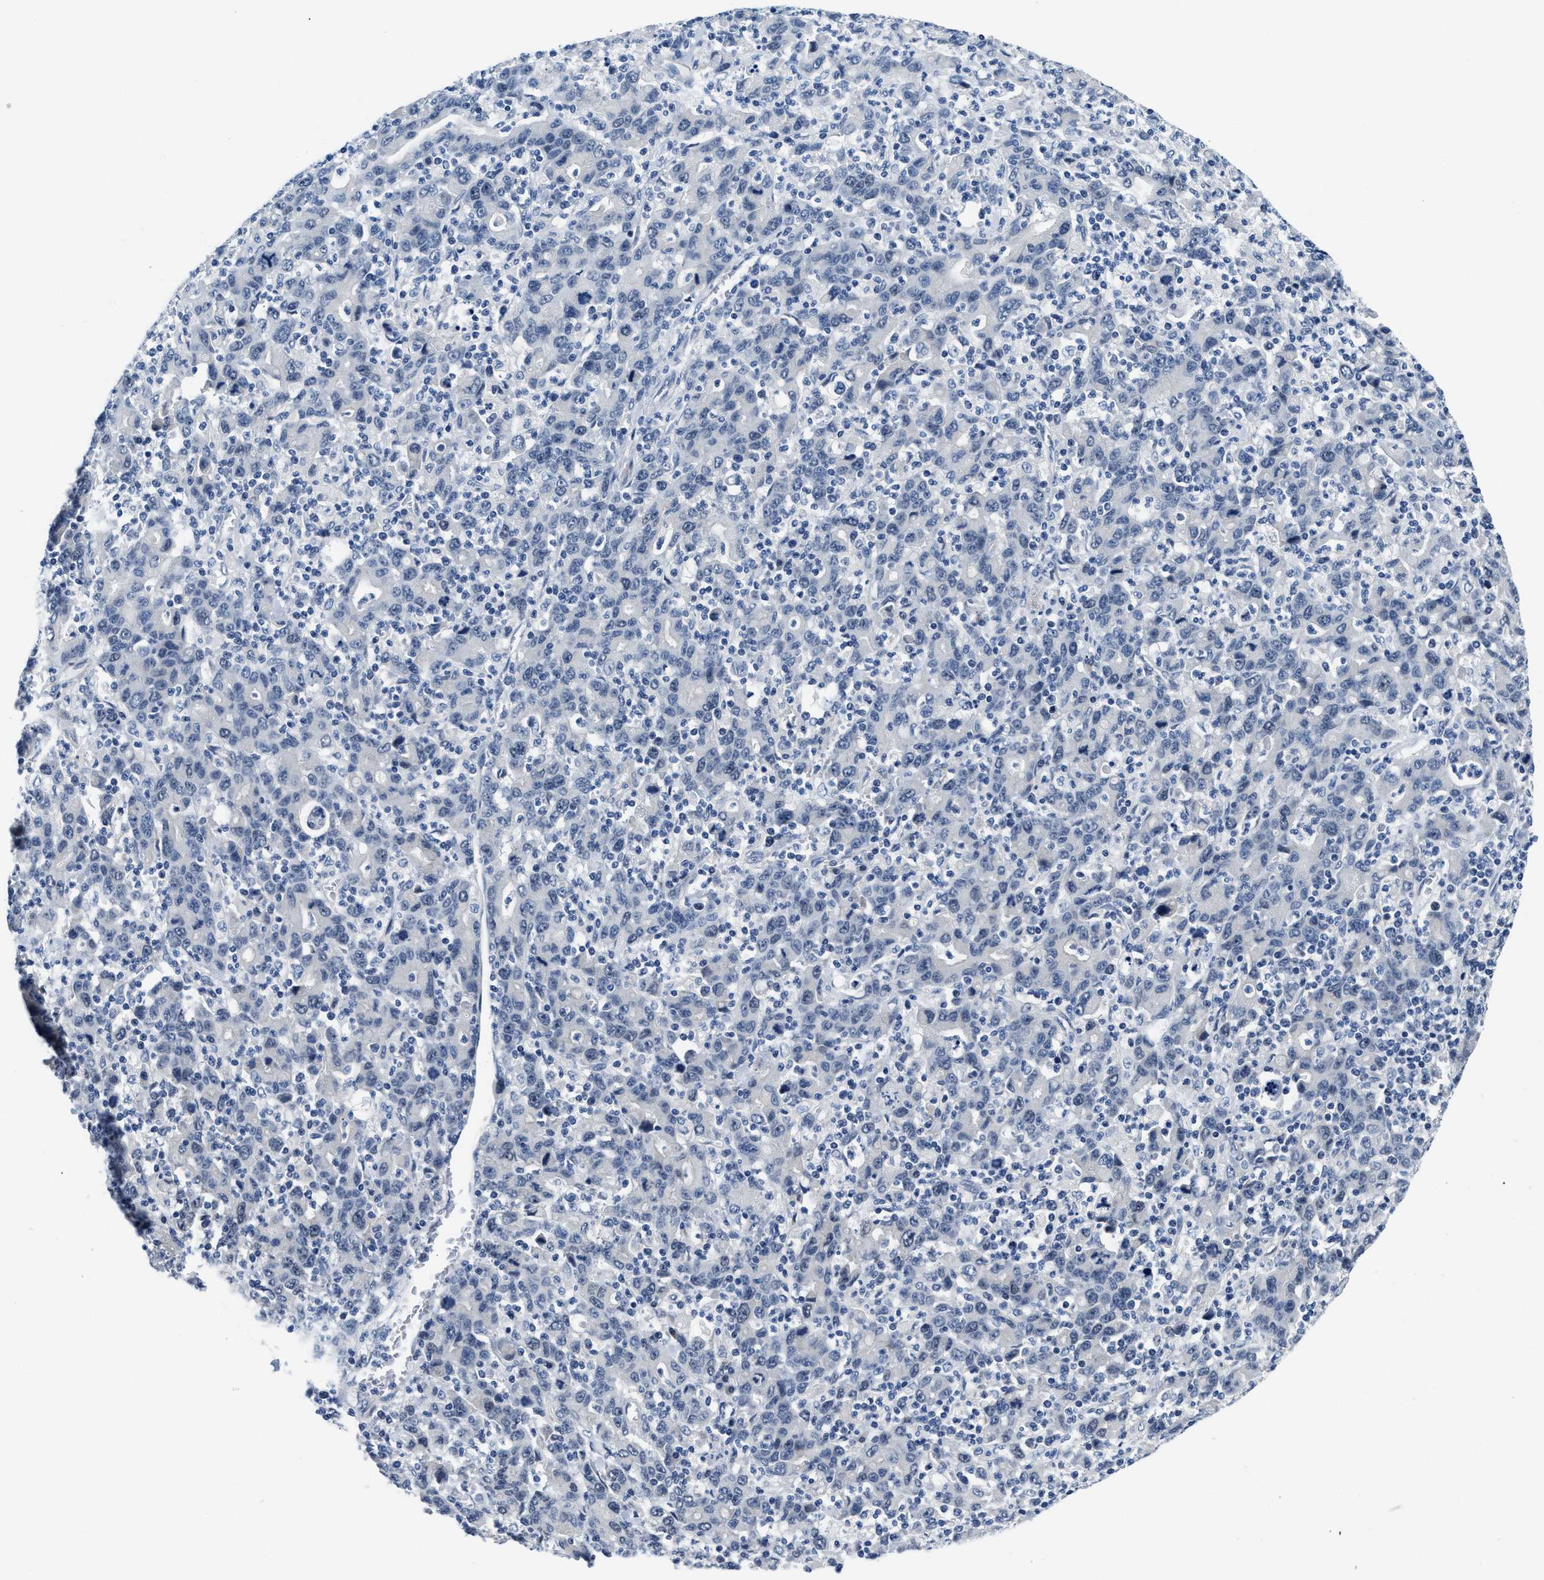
{"staining": {"intensity": "negative", "quantity": "none", "location": "none"}, "tissue": "stomach cancer", "cell_type": "Tumor cells", "image_type": "cancer", "snomed": [{"axis": "morphology", "description": "Adenocarcinoma, NOS"}, {"axis": "topography", "description": "Stomach, upper"}], "caption": "This is an IHC micrograph of human stomach adenocarcinoma. There is no expression in tumor cells.", "gene": "CLGN", "patient": {"sex": "male", "age": 69}}